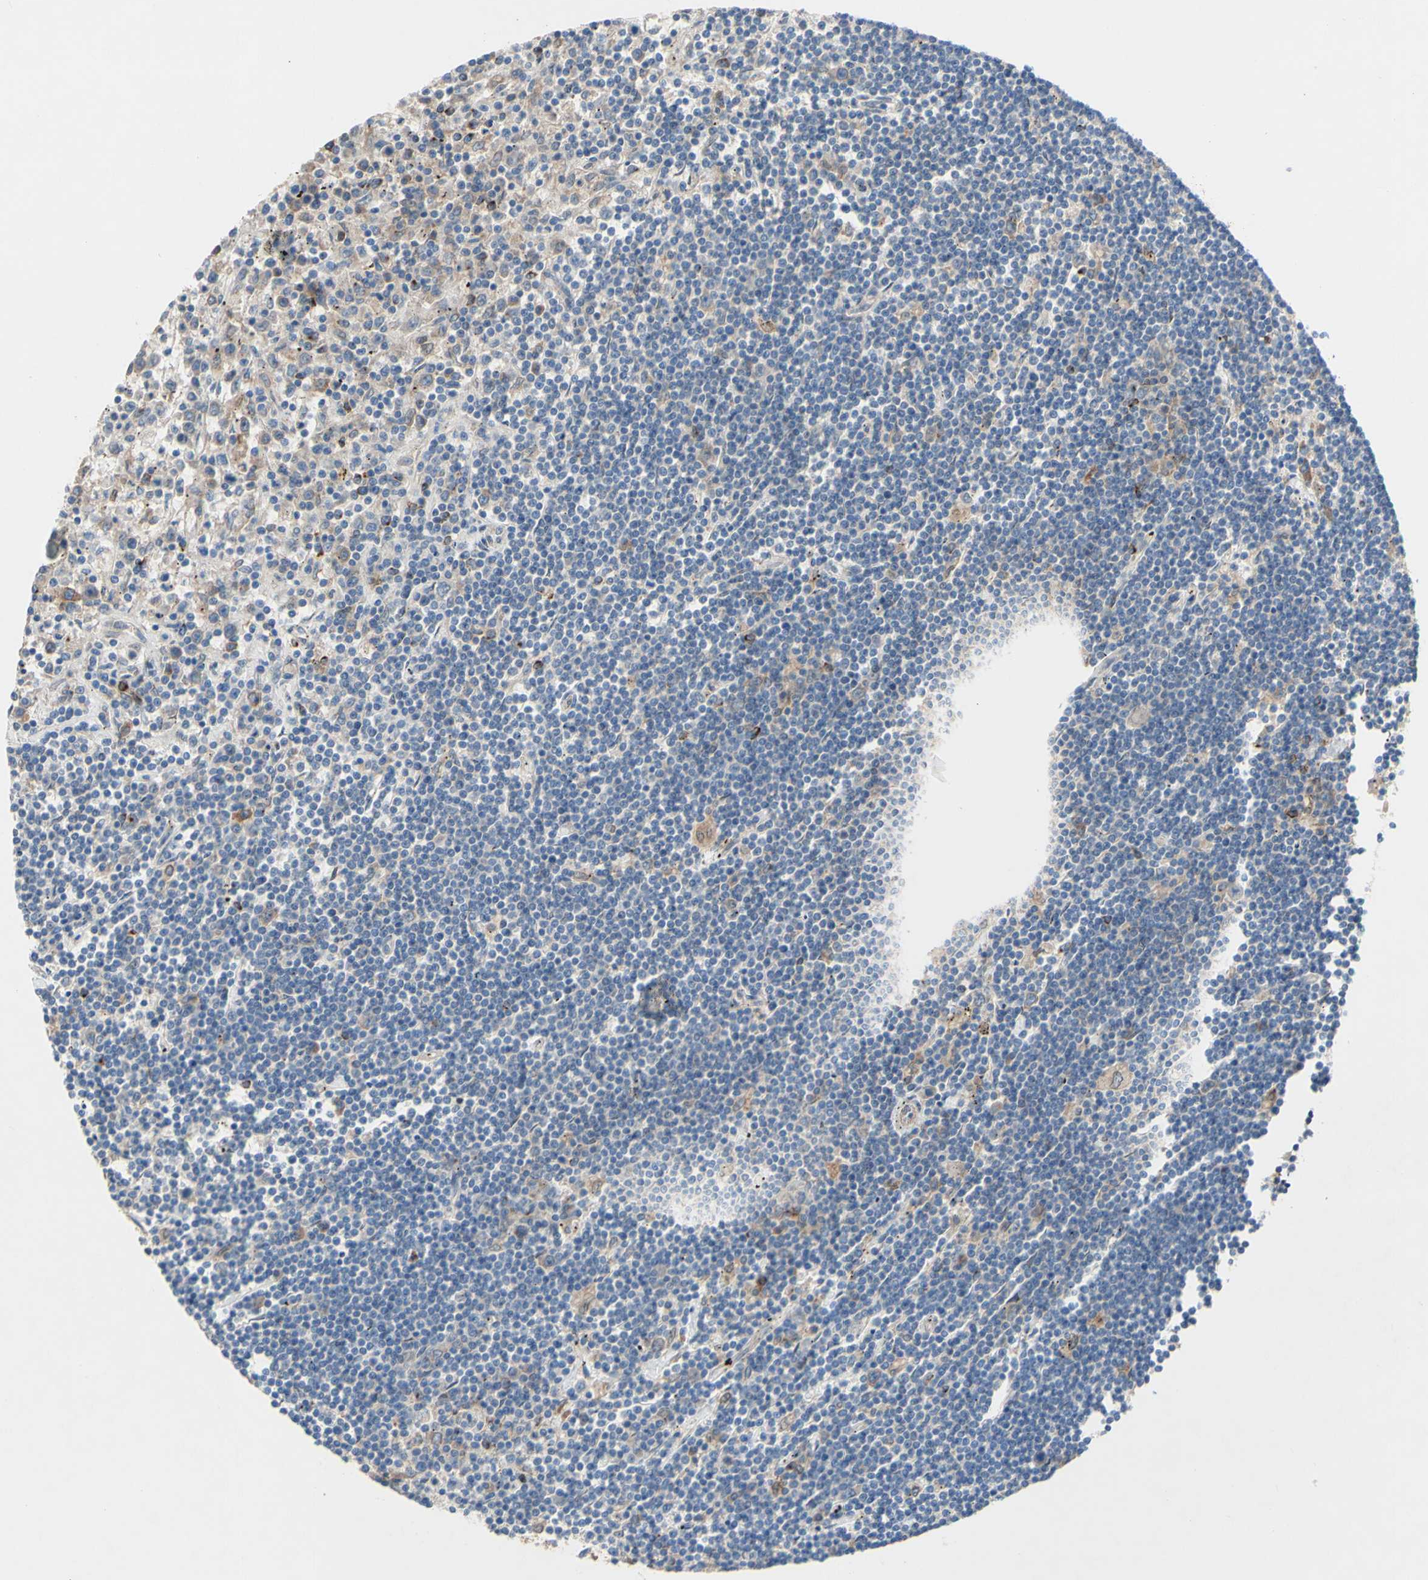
{"staining": {"intensity": "negative", "quantity": "none", "location": "none"}, "tissue": "lymphoma", "cell_type": "Tumor cells", "image_type": "cancer", "snomed": [{"axis": "morphology", "description": "Malignant lymphoma, non-Hodgkin's type, Low grade"}, {"axis": "topography", "description": "Spleen"}], "caption": "A photomicrograph of lymphoma stained for a protein exhibits no brown staining in tumor cells.", "gene": "PDGFB", "patient": {"sex": "male", "age": 76}}